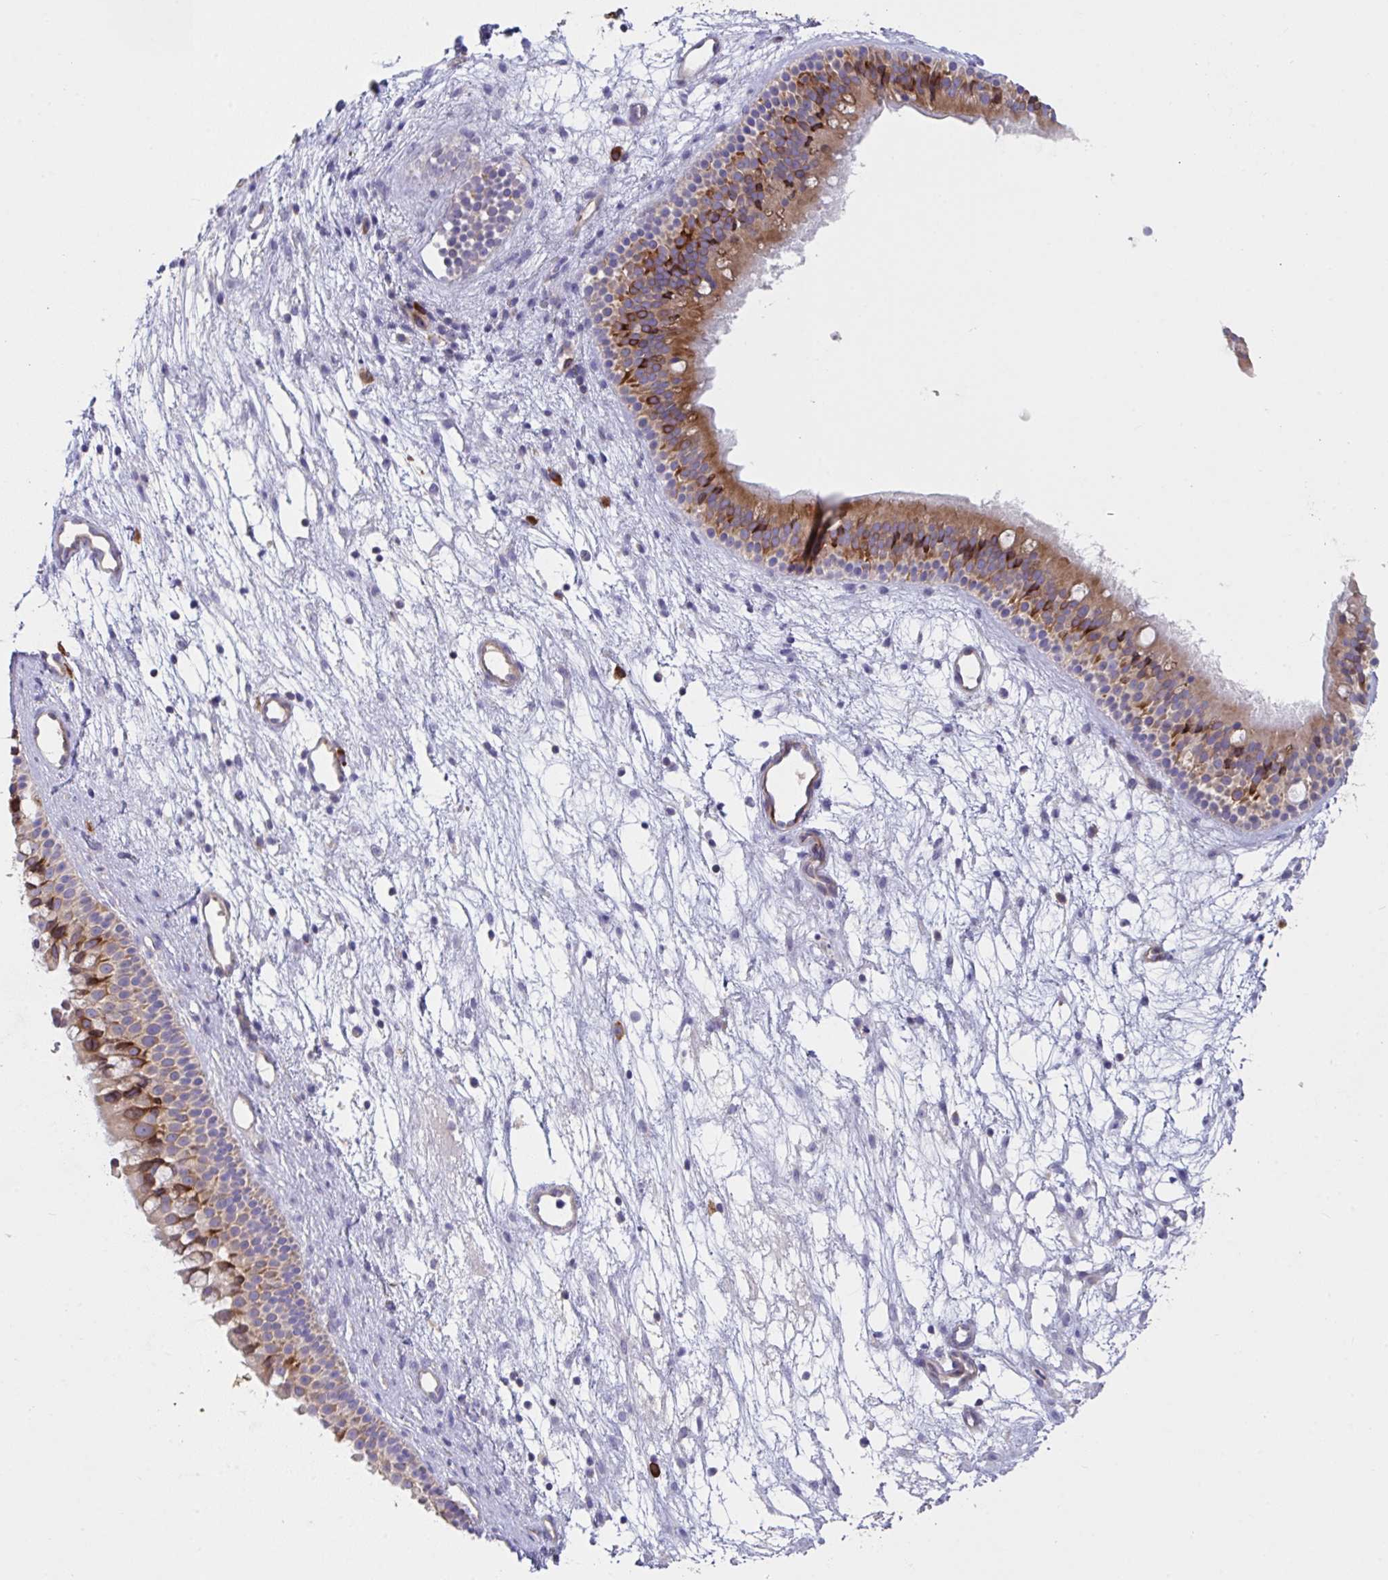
{"staining": {"intensity": "moderate", "quantity": ">75%", "location": "cytoplasmic/membranous"}, "tissue": "nasopharynx", "cell_type": "Respiratory epithelial cells", "image_type": "normal", "snomed": [{"axis": "morphology", "description": "Normal tissue, NOS"}, {"axis": "morphology", "description": "Polyp, NOS"}, {"axis": "topography", "description": "Nasopharynx"}], "caption": "DAB (3,3'-diaminobenzidine) immunohistochemical staining of normal human nasopharynx exhibits moderate cytoplasmic/membranous protein expression in approximately >75% of respiratory epithelial cells.", "gene": "YARS2", "patient": {"sex": "male", "age": 83}}